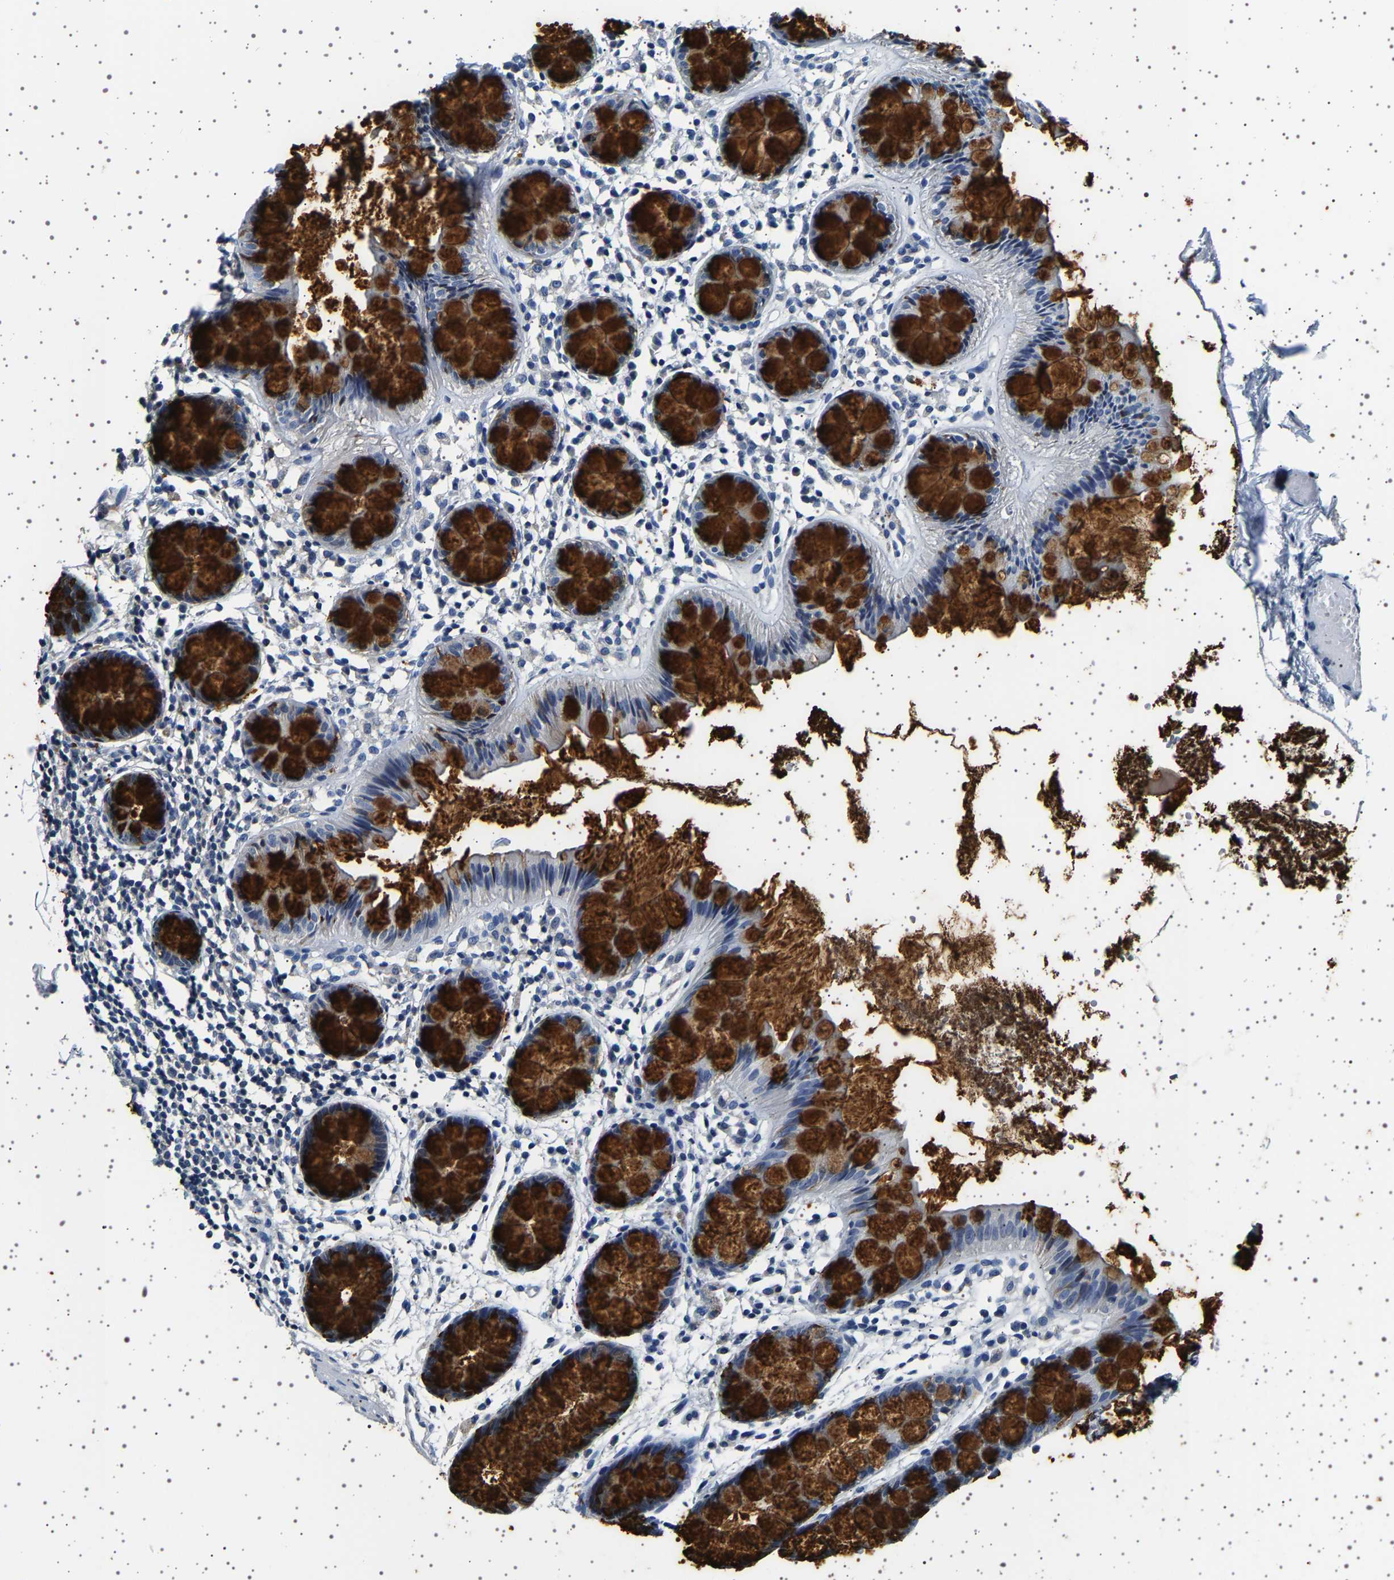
{"staining": {"intensity": "strong", "quantity": "25%-75%", "location": "cytoplasmic/membranous"}, "tissue": "rectum", "cell_type": "Glandular cells", "image_type": "normal", "snomed": [{"axis": "morphology", "description": "Normal tissue, NOS"}, {"axis": "topography", "description": "Rectum"}], "caption": "An image of rectum stained for a protein demonstrates strong cytoplasmic/membranous brown staining in glandular cells.", "gene": "TFF3", "patient": {"sex": "female", "age": 66}}